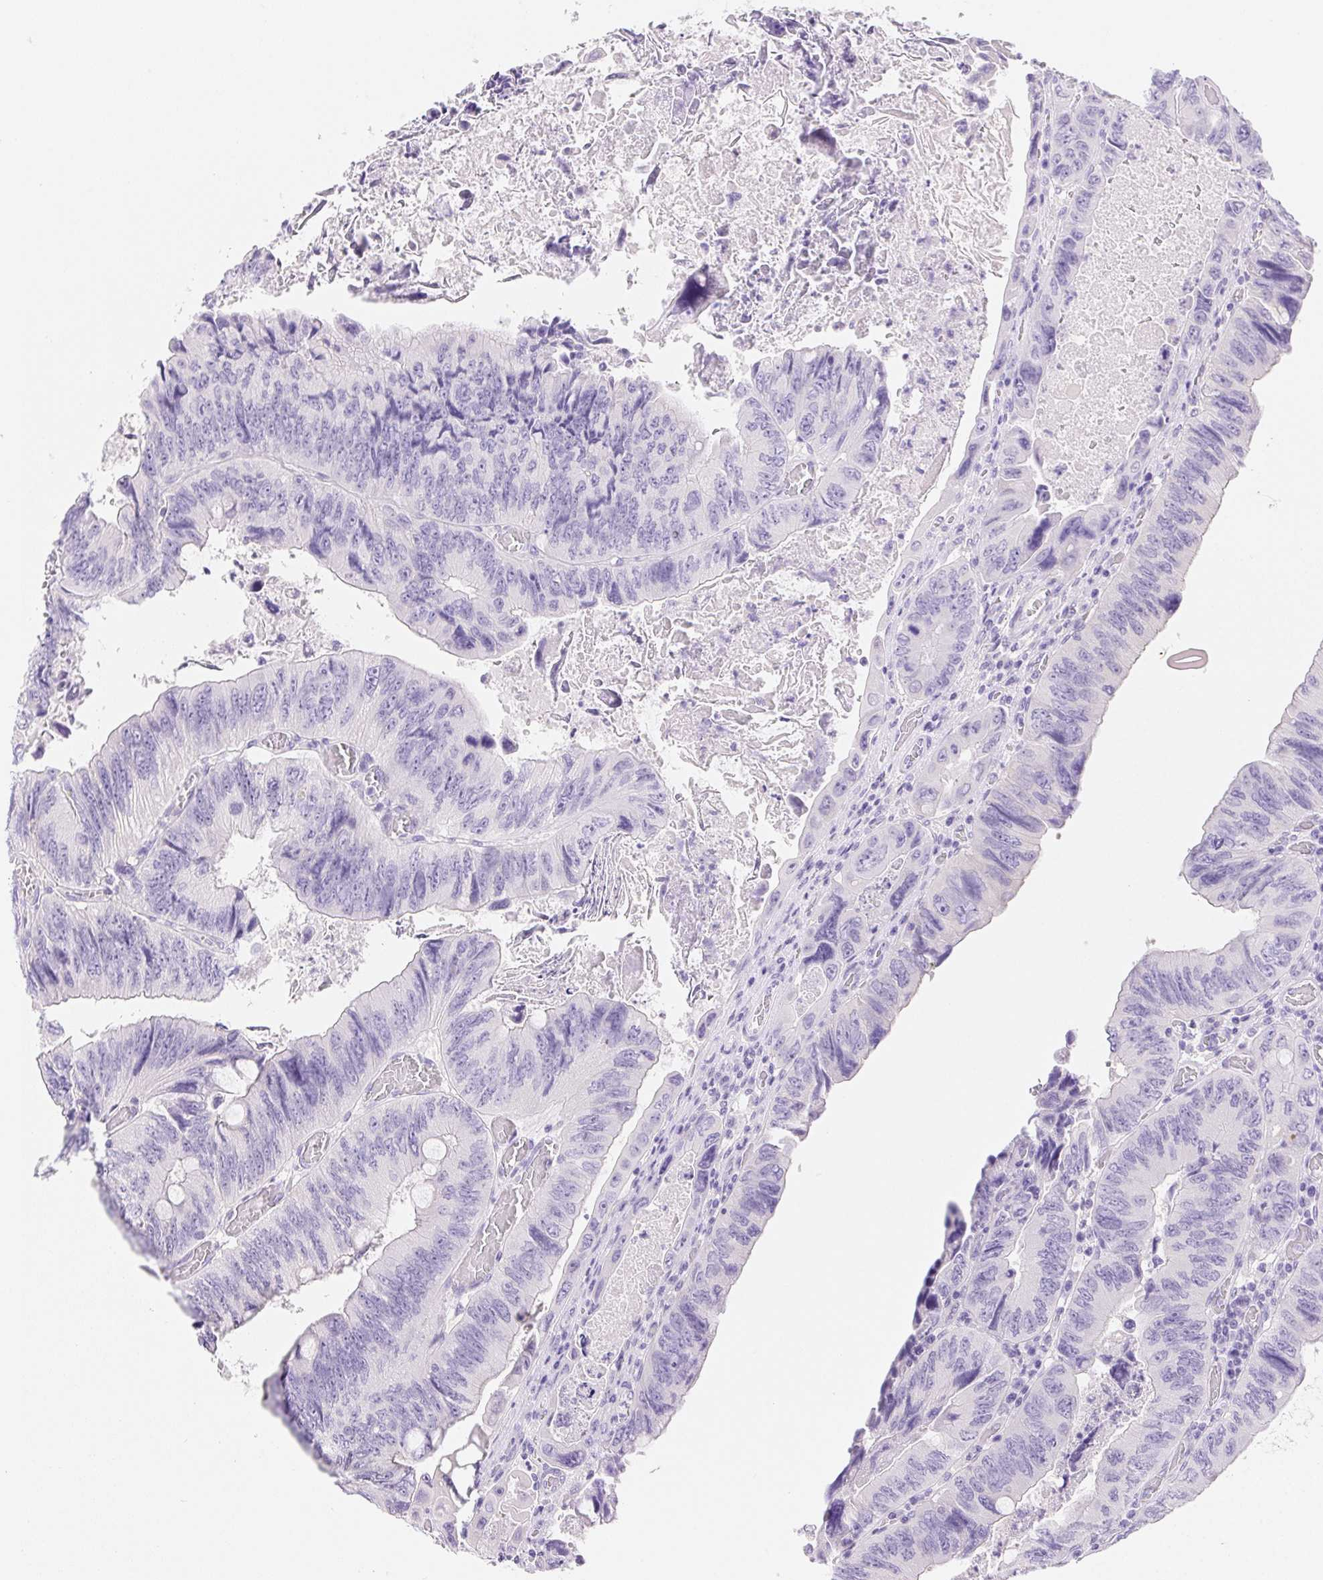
{"staining": {"intensity": "negative", "quantity": "none", "location": "none"}, "tissue": "colorectal cancer", "cell_type": "Tumor cells", "image_type": "cancer", "snomed": [{"axis": "morphology", "description": "Adenocarcinoma, NOS"}, {"axis": "topography", "description": "Colon"}], "caption": "Colorectal cancer (adenocarcinoma) was stained to show a protein in brown. There is no significant staining in tumor cells. Brightfield microscopy of immunohistochemistry (IHC) stained with DAB (3,3'-diaminobenzidine) (brown) and hematoxylin (blue), captured at high magnification.", "gene": "PNLIP", "patient": {"sex": "female", "age": 84}}